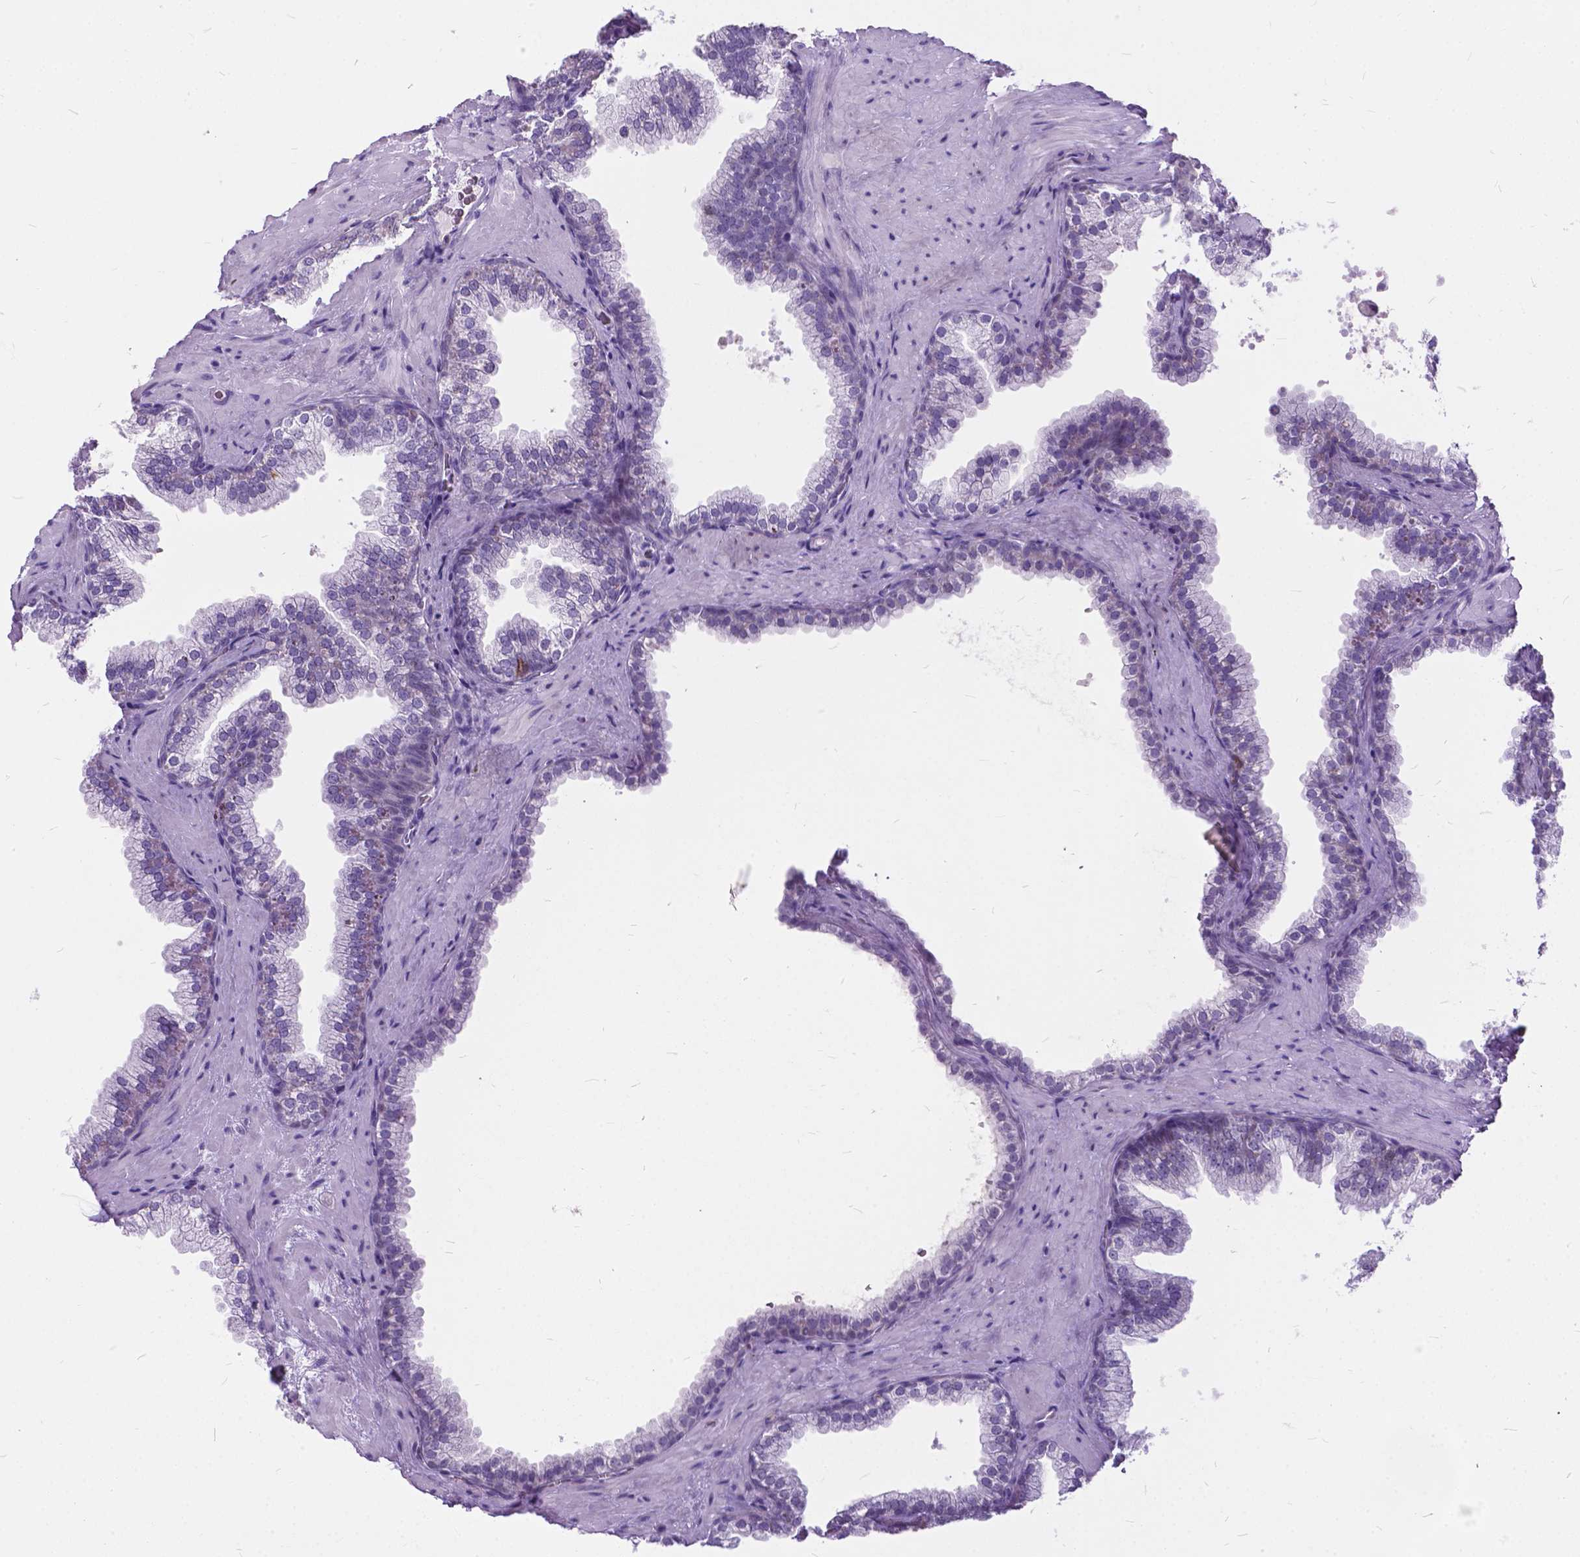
{"staining": {"intensity": "negative", "quantity": "none", "location": "none"}, "tissue": "prostate", "cell_type": "Glandular cells", "image_type": "normal", "snomed": [{"axis": "morphology", "description": "Normal tissue, NOS"}, {"axis": "topography", "description": "Prostate"}], "caption": "Immunohistochemistry (IHC) of unremarkable human prostate shows no positivity in glandular cells.", "gene": "BSND", "patient": {"sex": "male", "age": 79}}